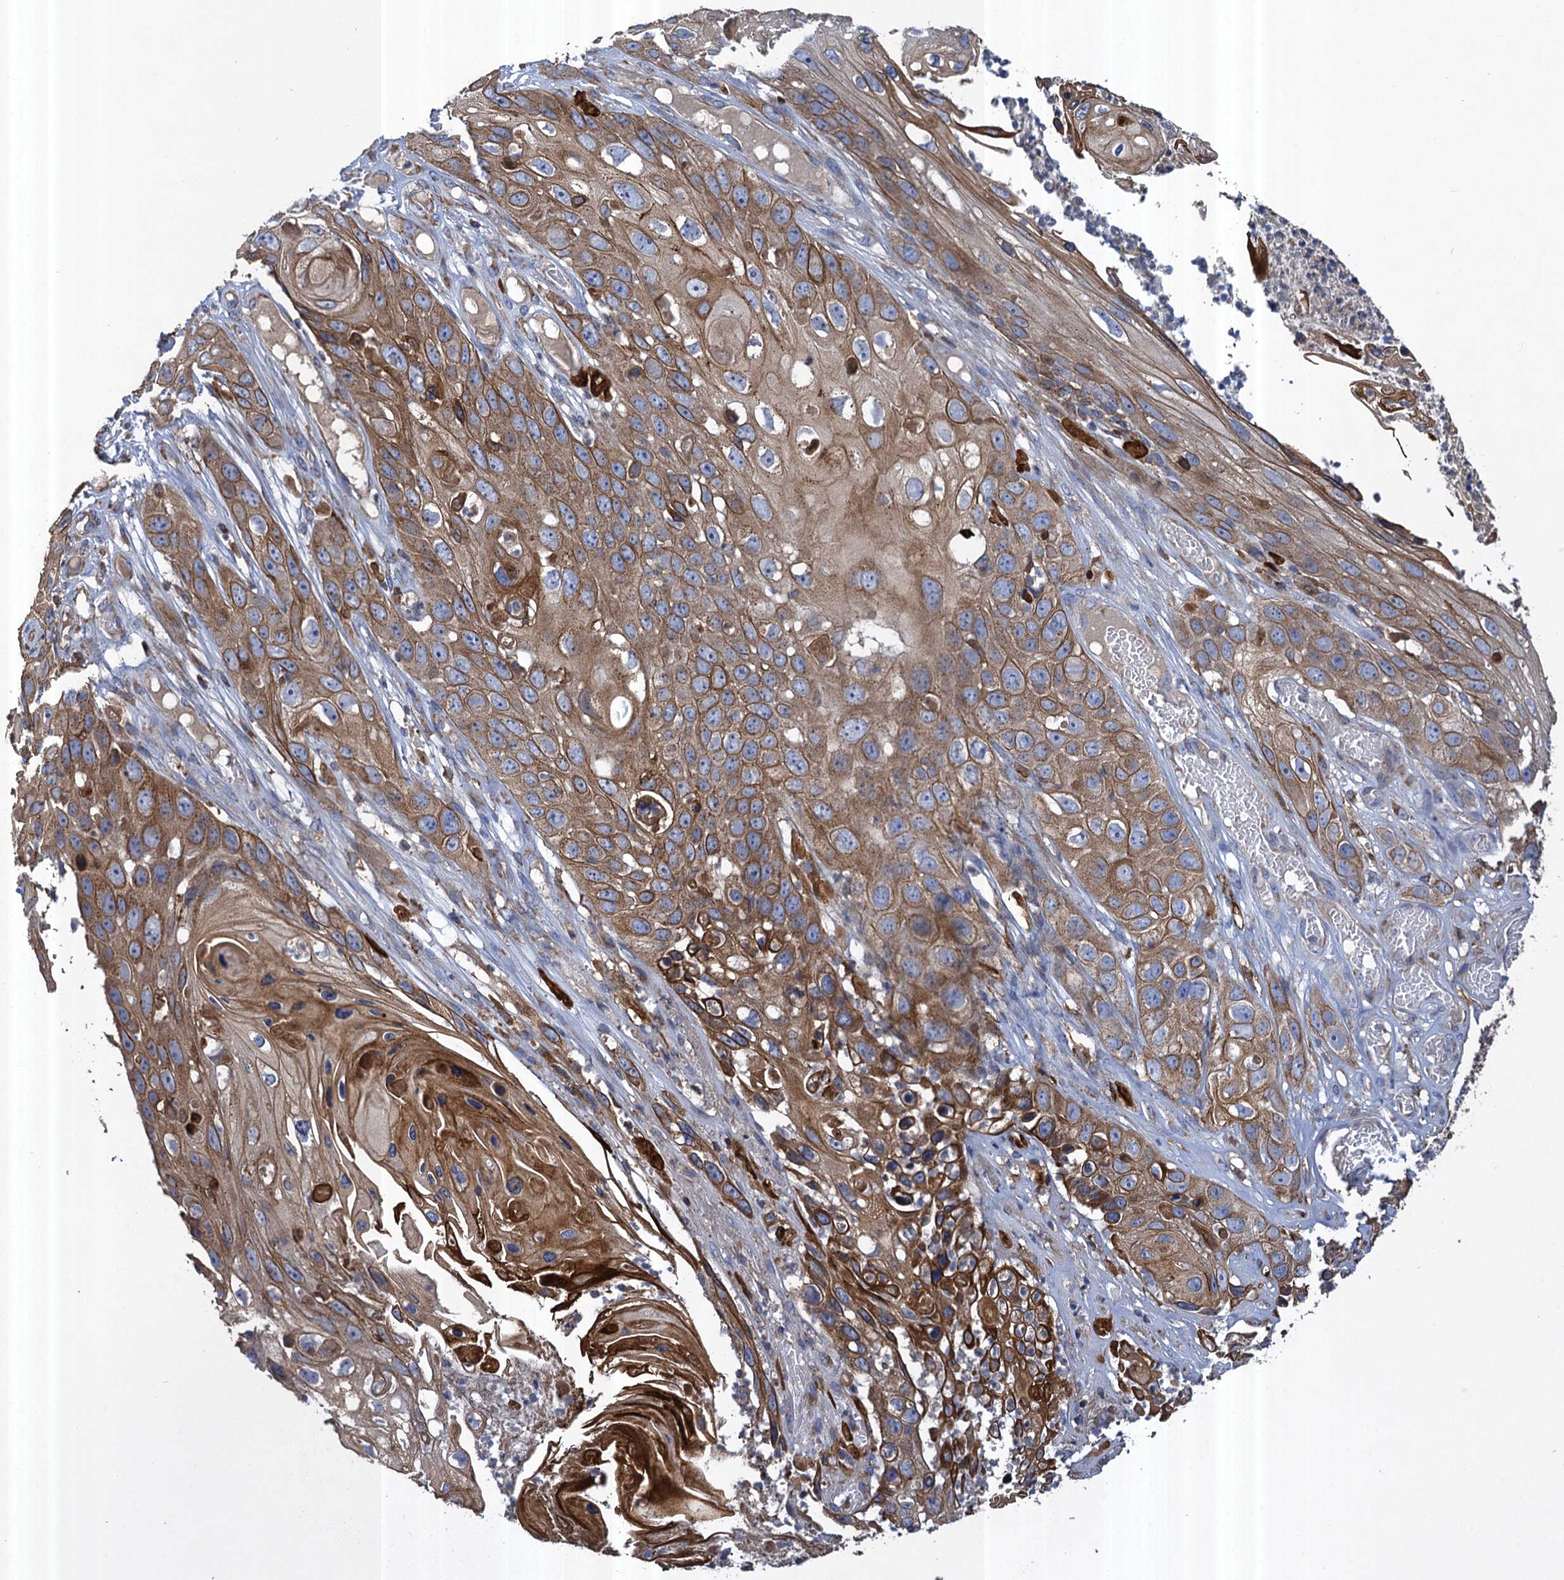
{"staining": {"intensity": "moderate", "quantity": ">75%", "location": "cytoplasmic/membranous"}, "tissue": "skin cancer", "cell_type": "Tumor cells", "image_type": "cancer", "snomed": [{"axis": "morphology", "description": "Squamous cell carcinoma, NOS"}, {"axis": "topography", "description": "Skin"}], "caption": "A brown stain highlights moderate cytoplasmic/membranous staining of a protein in skin cancer (squamous cell carcinoma) tumor cells. (DAB = brown stain, brightfield microscopy at high magnification).", "gene": "TXNDC11", "patient": {"sex": "male", "age": 55}}